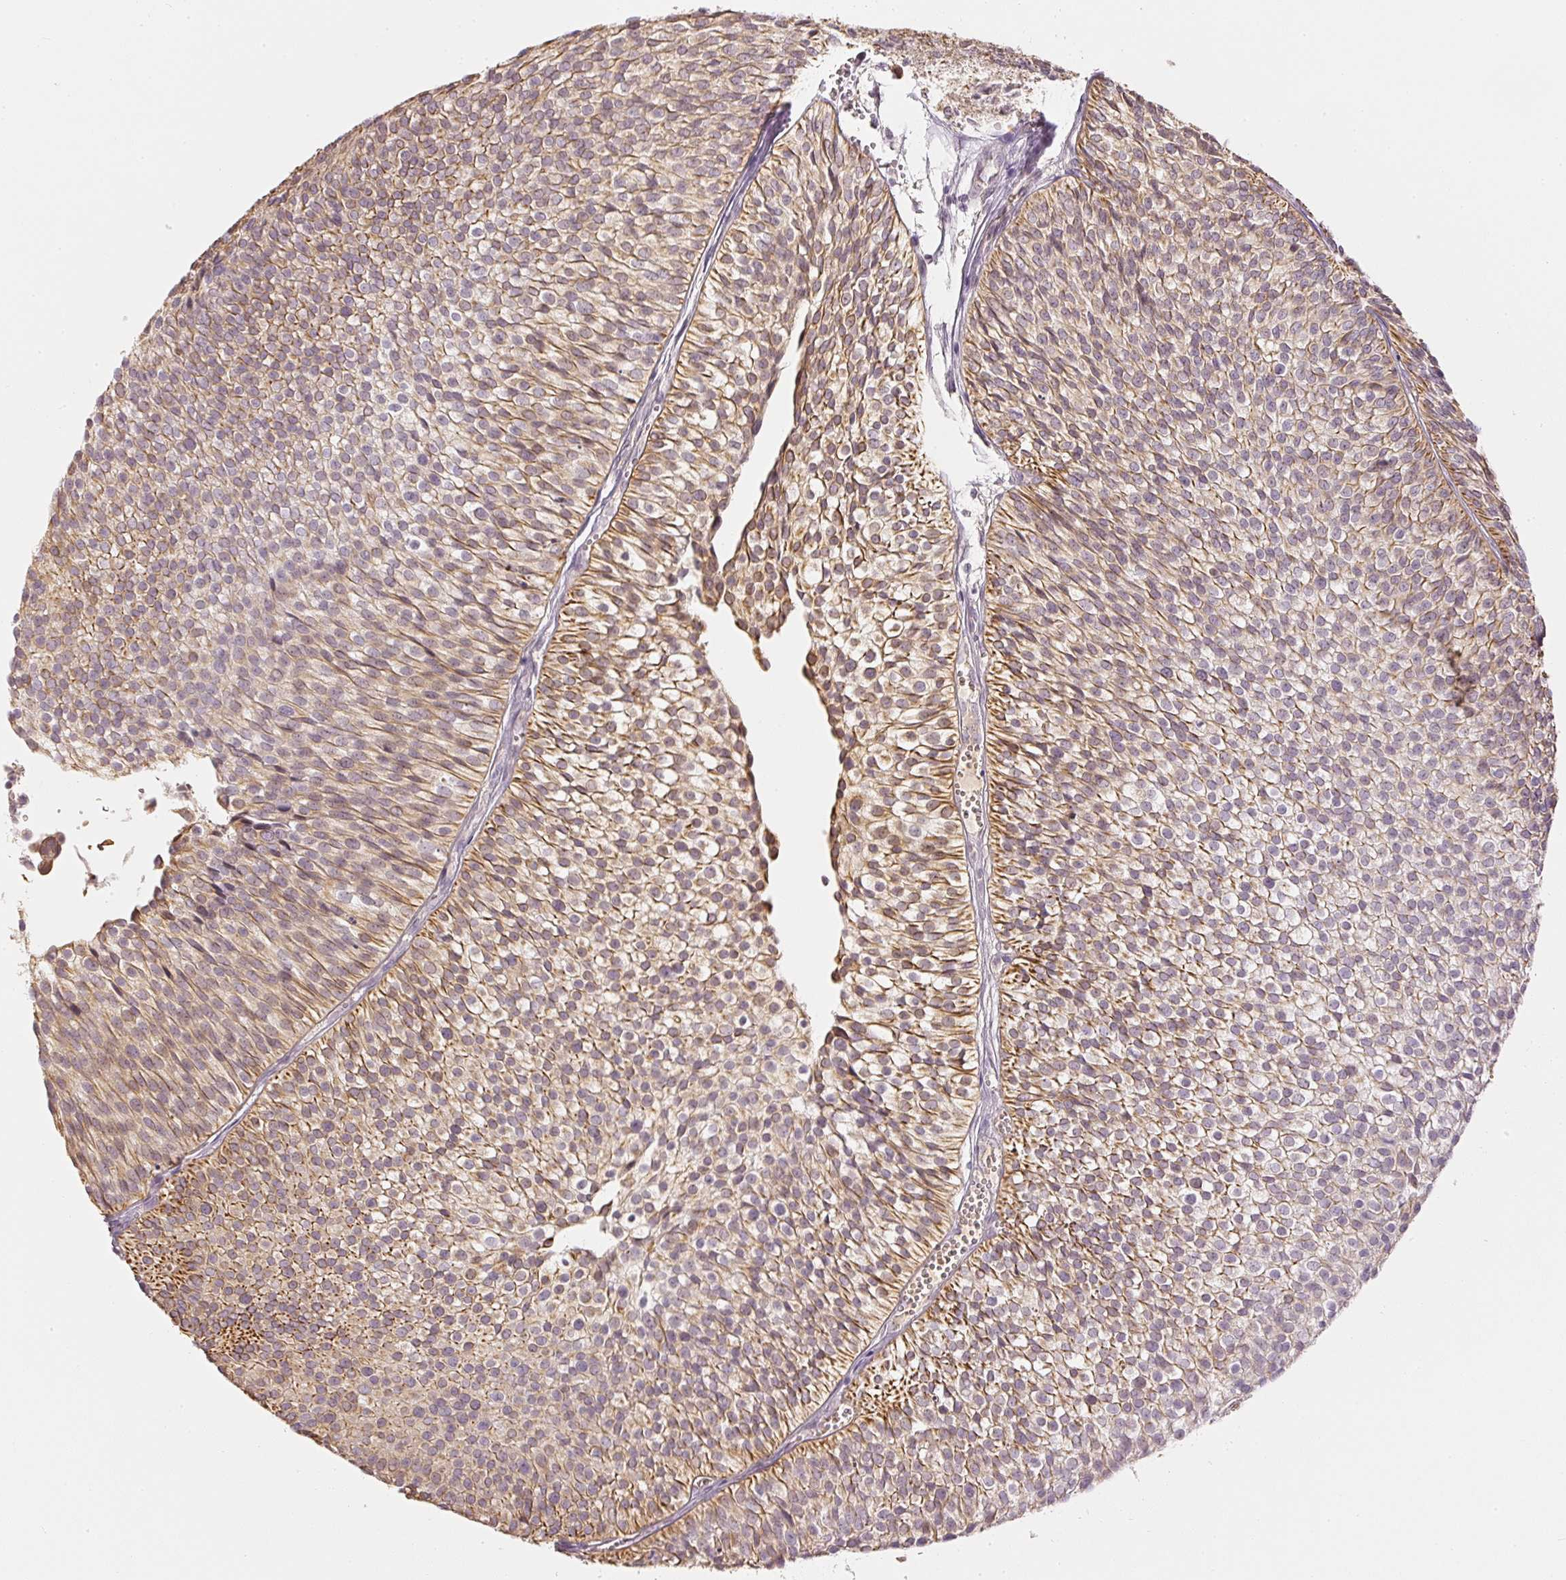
{"staining": {"intensity": "moderate", "quantity": ">75%", "location": "cytoplasmic/membranous"}, "tissue": "urothelial cancer", "cell_type": "Tumor cells", "image_type": "cancer", "snomed": [{"axis": "morphology", "description": "Urothelial carcinoma, Low grade"}, {"axis": "topography", "description": "Urinary bladder"}], "caption": "Urothelial cancer was stained to show a protein in brown. There is medium levels of moderate cytoplasmic/membranous expression in approximately >75% of tumor cells.", "gene": "GZMA", "patient": {"sex": "male", "age": 91}}